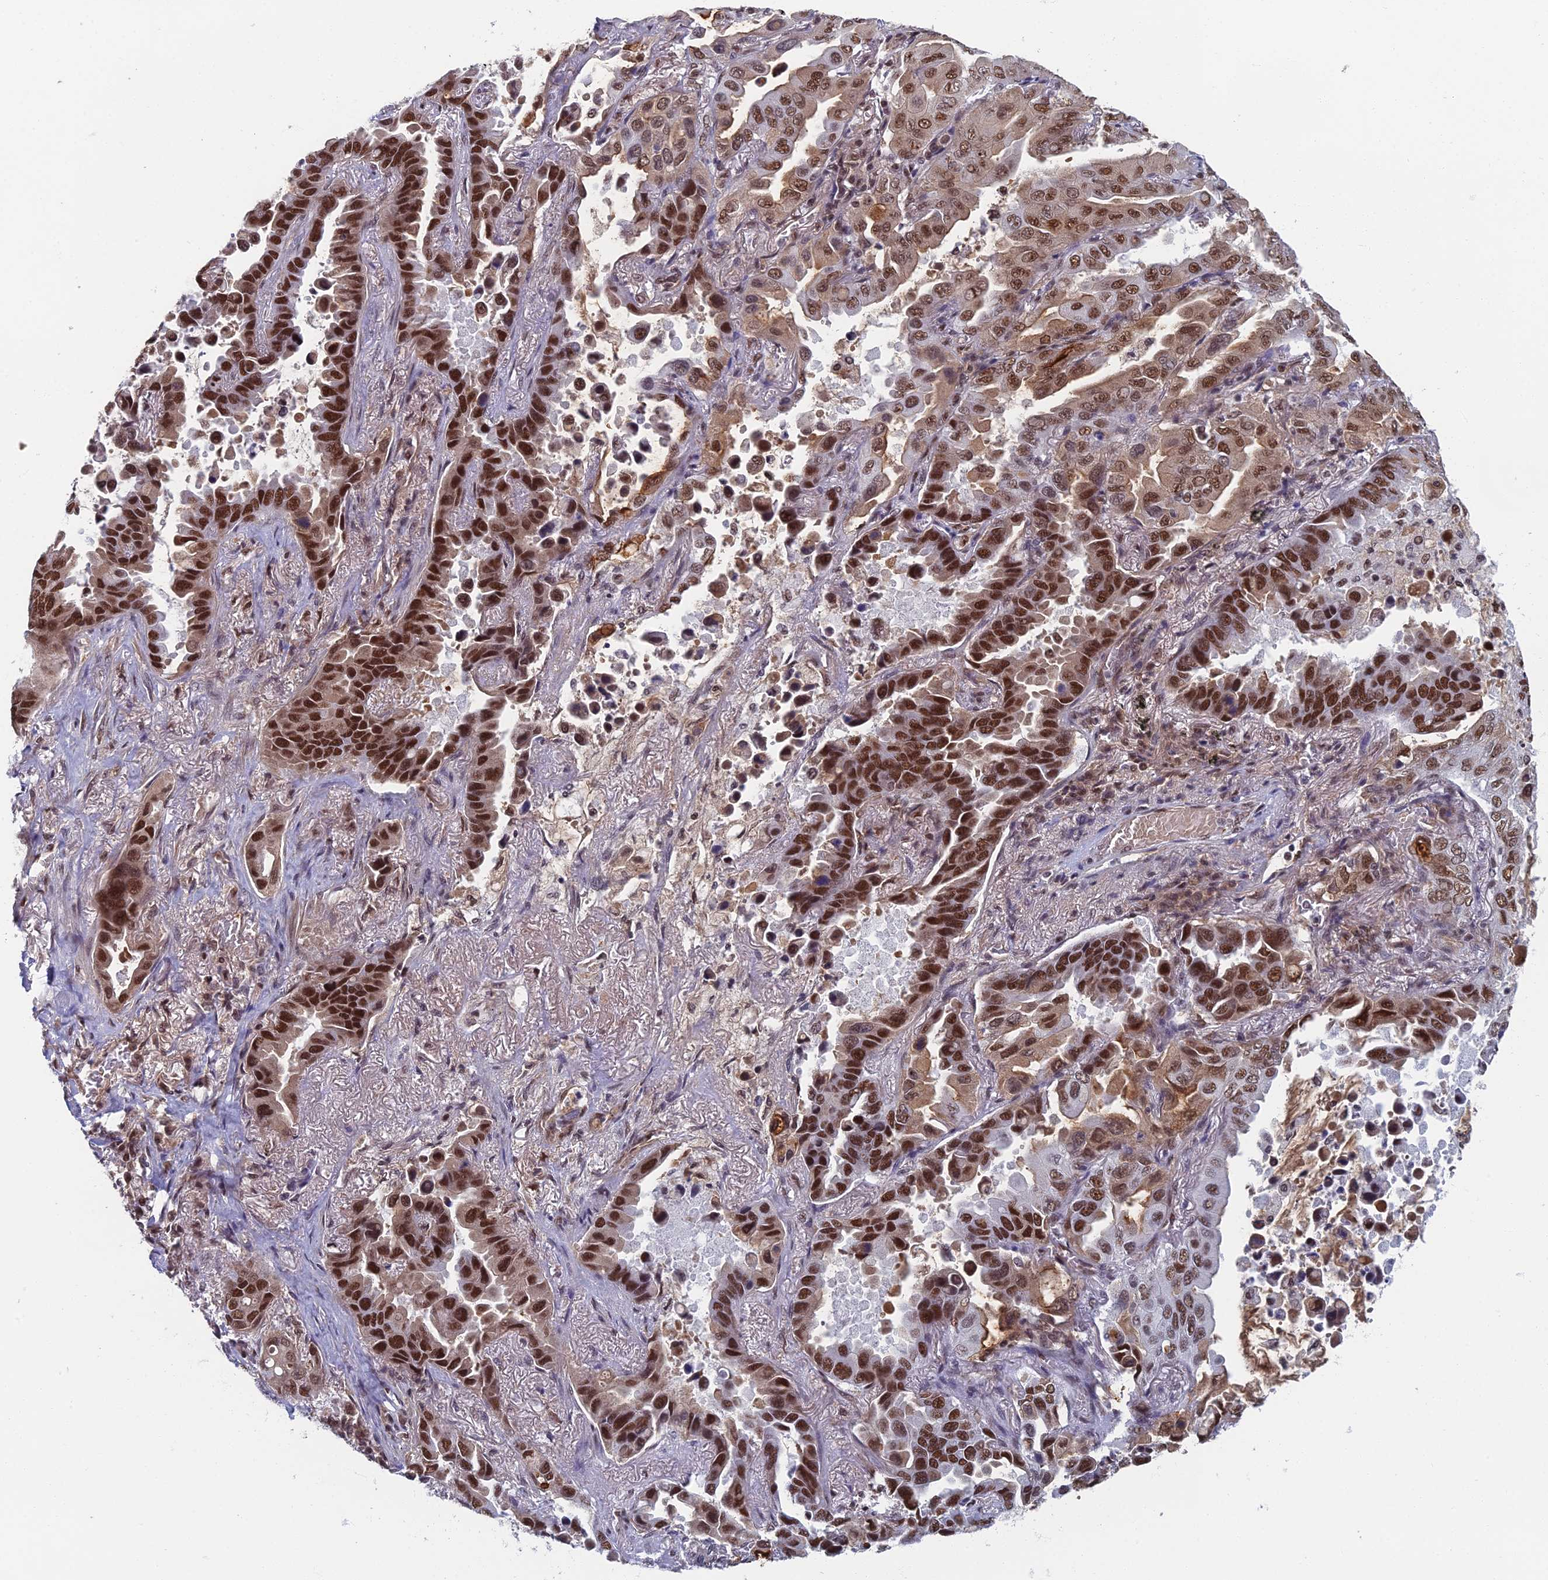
{"staining": {"intensity": "strong", "quantity": ">75%", "location": "nuclear"}, "tissue": "lung cancer", "cell_type": "Tumor cells", "image_type": "cancer", "snomed": [{"axis": "morphology", "description": "Adenocarcinoma, NOS"}, {"axis": "topography", "description": "Lung"}], "caption": "Lung cancer (adenocarcinoma) tissue reveals strong nuclear staining in about >75% of tumor cells, visualized by immunohistochemistry.", "gene": "TAF13", "patient": {"sex": "male", "age": 64}}